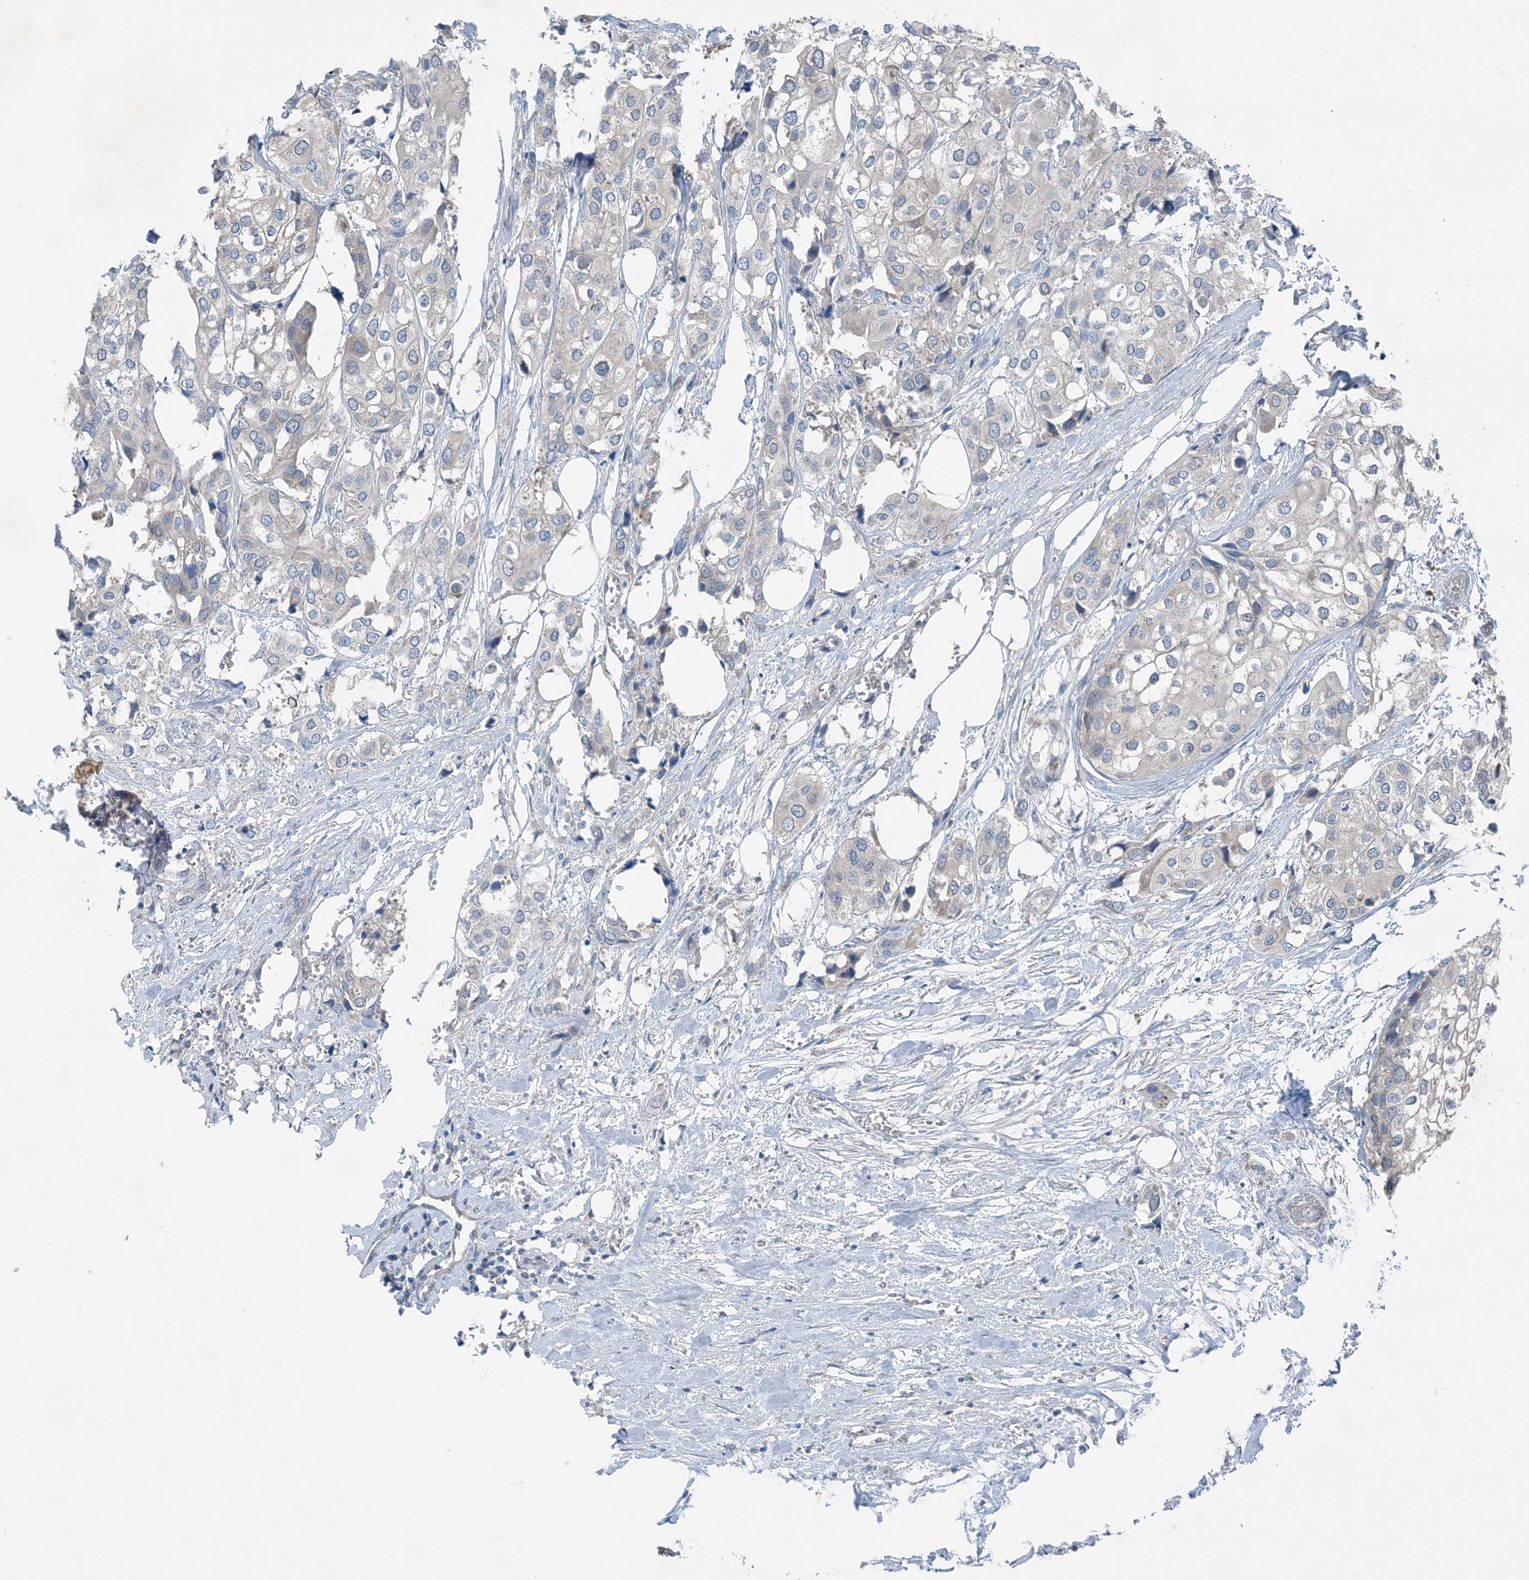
{"staining": {"intensity": "negative", "quantity": "none", "location": "none"}, "tissue": "urothelial cancer", "cell_type": "Tumor cells", "image_type": "cancer", "snomed": [{"axis": "morphology", "description": "Urothelial carcinoma, High grade"}, {"axis": "topography", "description": "Urinary bladder"}], "caption": "DAB (3,3'-diaminobenzidine) immunohistochemical staining of human high-grade urothelial carcinoma reveals no significant staining in tumor cells. (DAB IHC with hematoxylin counter stain).", "gene": "DHX30", "patient": {"sex": "male", "age": 64}}